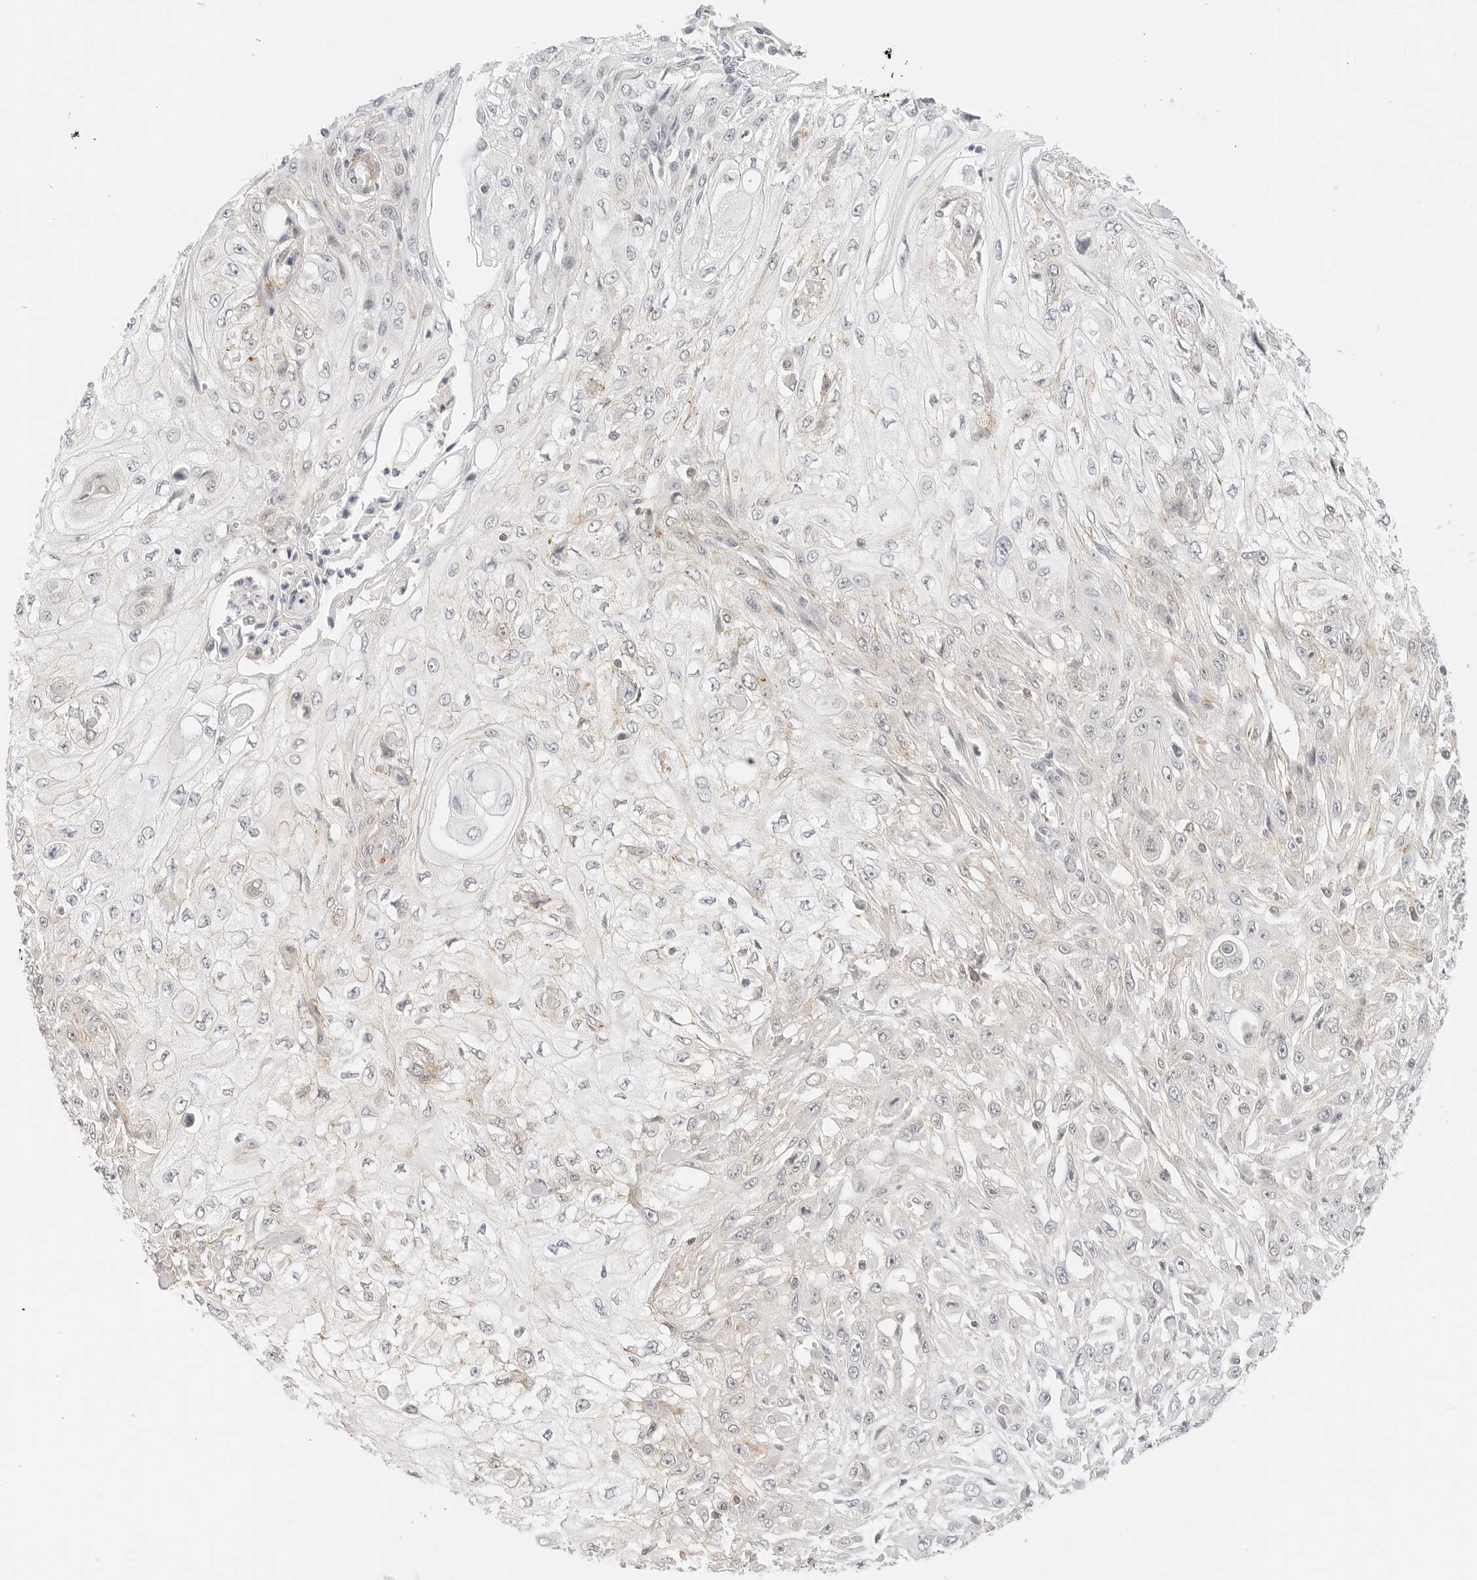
{"staining": {"intensity": "negative", "quantity": "none", "location": "none"}, "tissue": "skin cancer", "cell_type": "Tumor cells", "image_type": "cancer", "snomed": [{"axis": "morphology", "description": "Squamous cell carcinoma, NOS"}, {"axis": "morphology", "description": "Squamous cell carcinoma, metastatic, NOS"}, {"axis": "topography", "description": "Skin"}, {"axis": "topography", "description": "Lymph node"}], "caption": "A micrograph of human metastatic squamous cell carcinoma (skin) is negative for staining in tumor cells.", "gene": "PCDH19", "patient": {"sex": "male", "age": 75}}